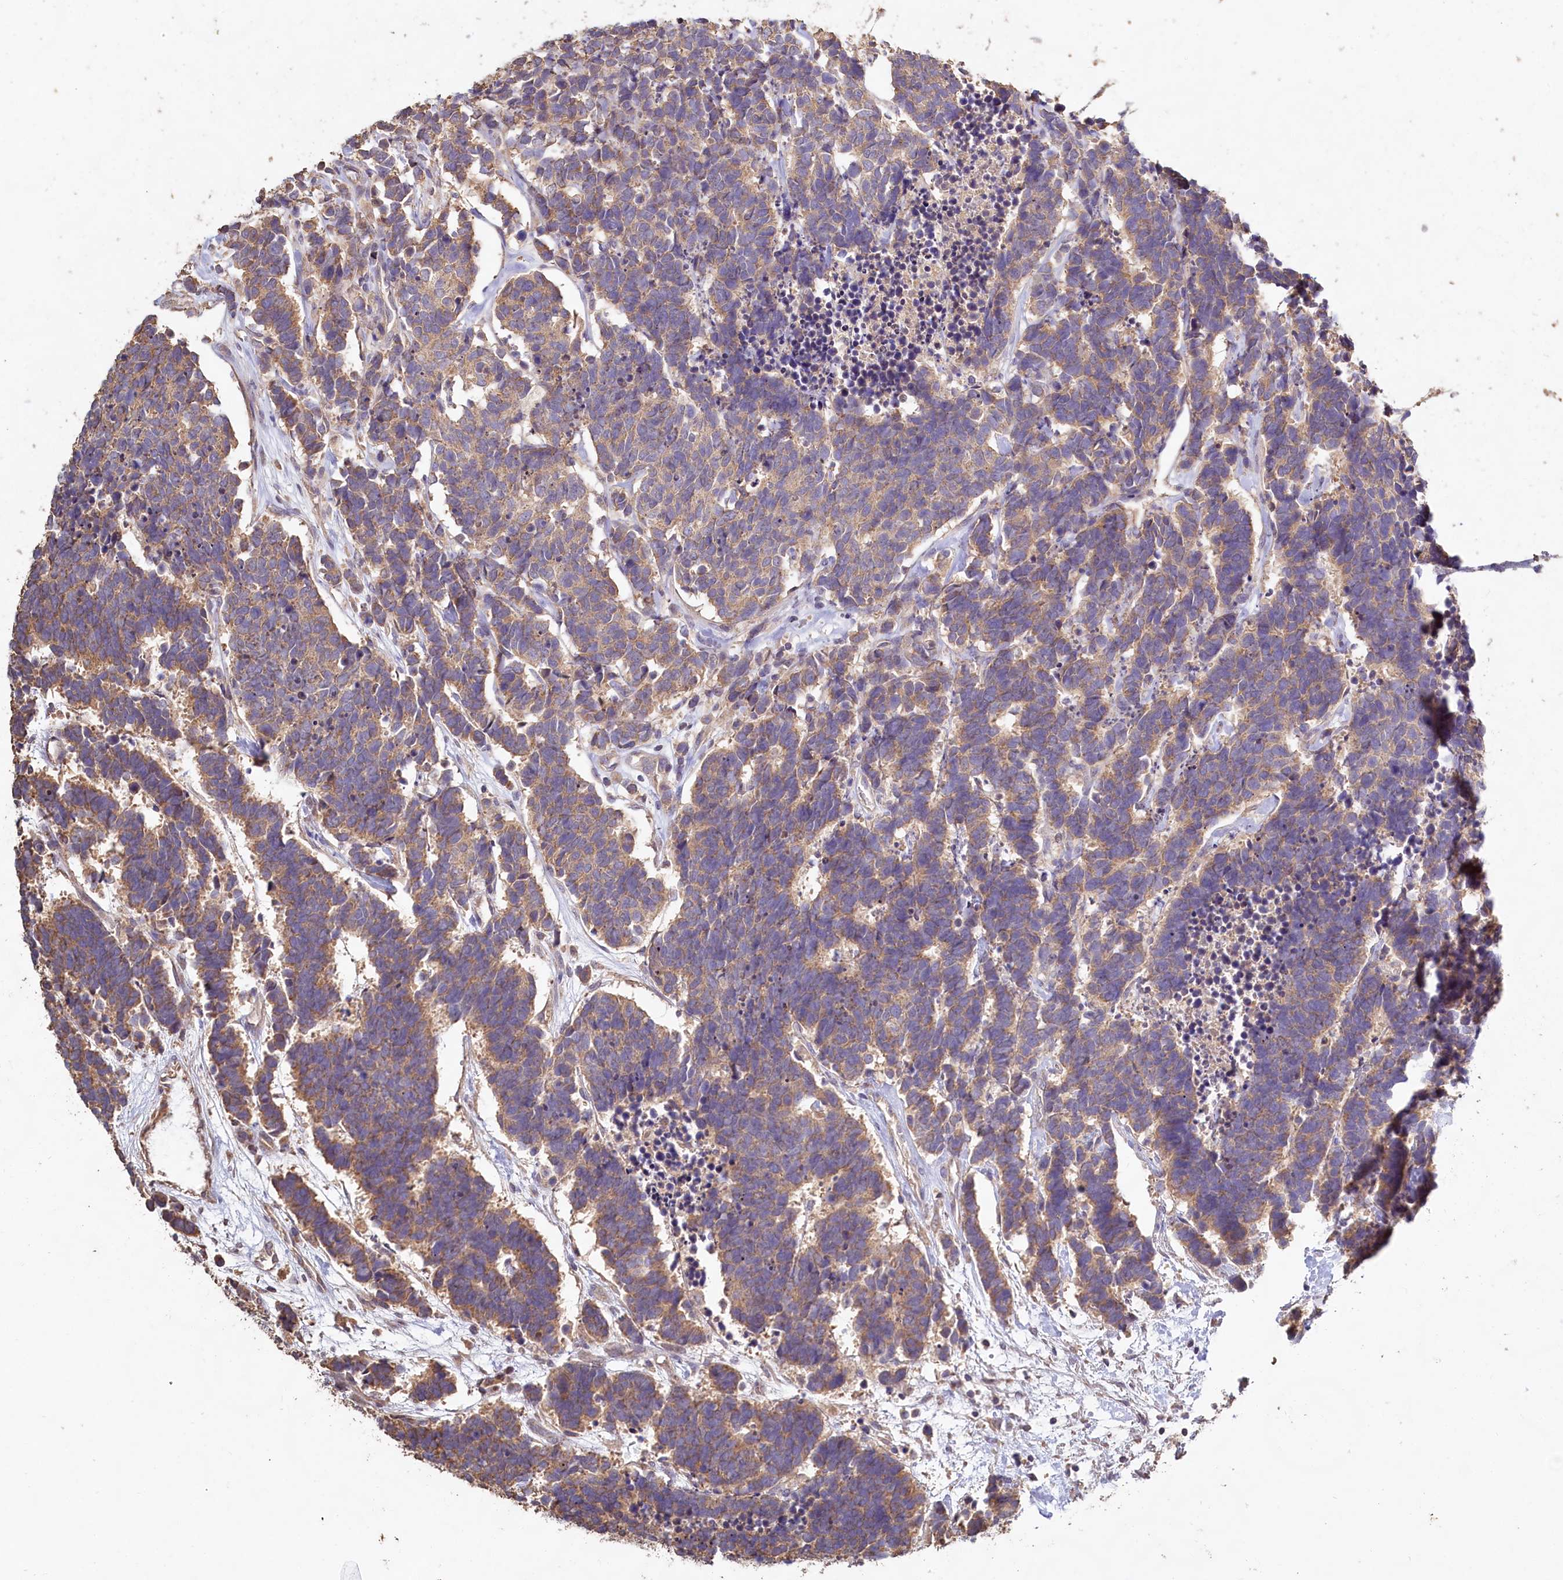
{"staining": {"intensity": "moderate", "quantity": ">75%", "location": "cytoplasmic/membranous"}, "tissue": "carcinoid", "cell_type": "Tumor cells", "image_type": "cancer", "snomed": [{"axis": "morphology", "description": "Carcinoma, NOS"}, {"axis": "morphology", "description": "Carcinoid, malignant, NOS"}, {"axis": "topography", "description": "Urinary bladder"}], "caption": "An immunohistochemistry histopathology image of neoplastic tissue is shown. Protein staining in brown labels moderate cytoplasmic/membranous positivity in carcinoma within tumor cells. (IHC, brightfield microscopy, high magnification).", "gene": "FUNDC1", "patient": {"sex": "male", "age": 57}}